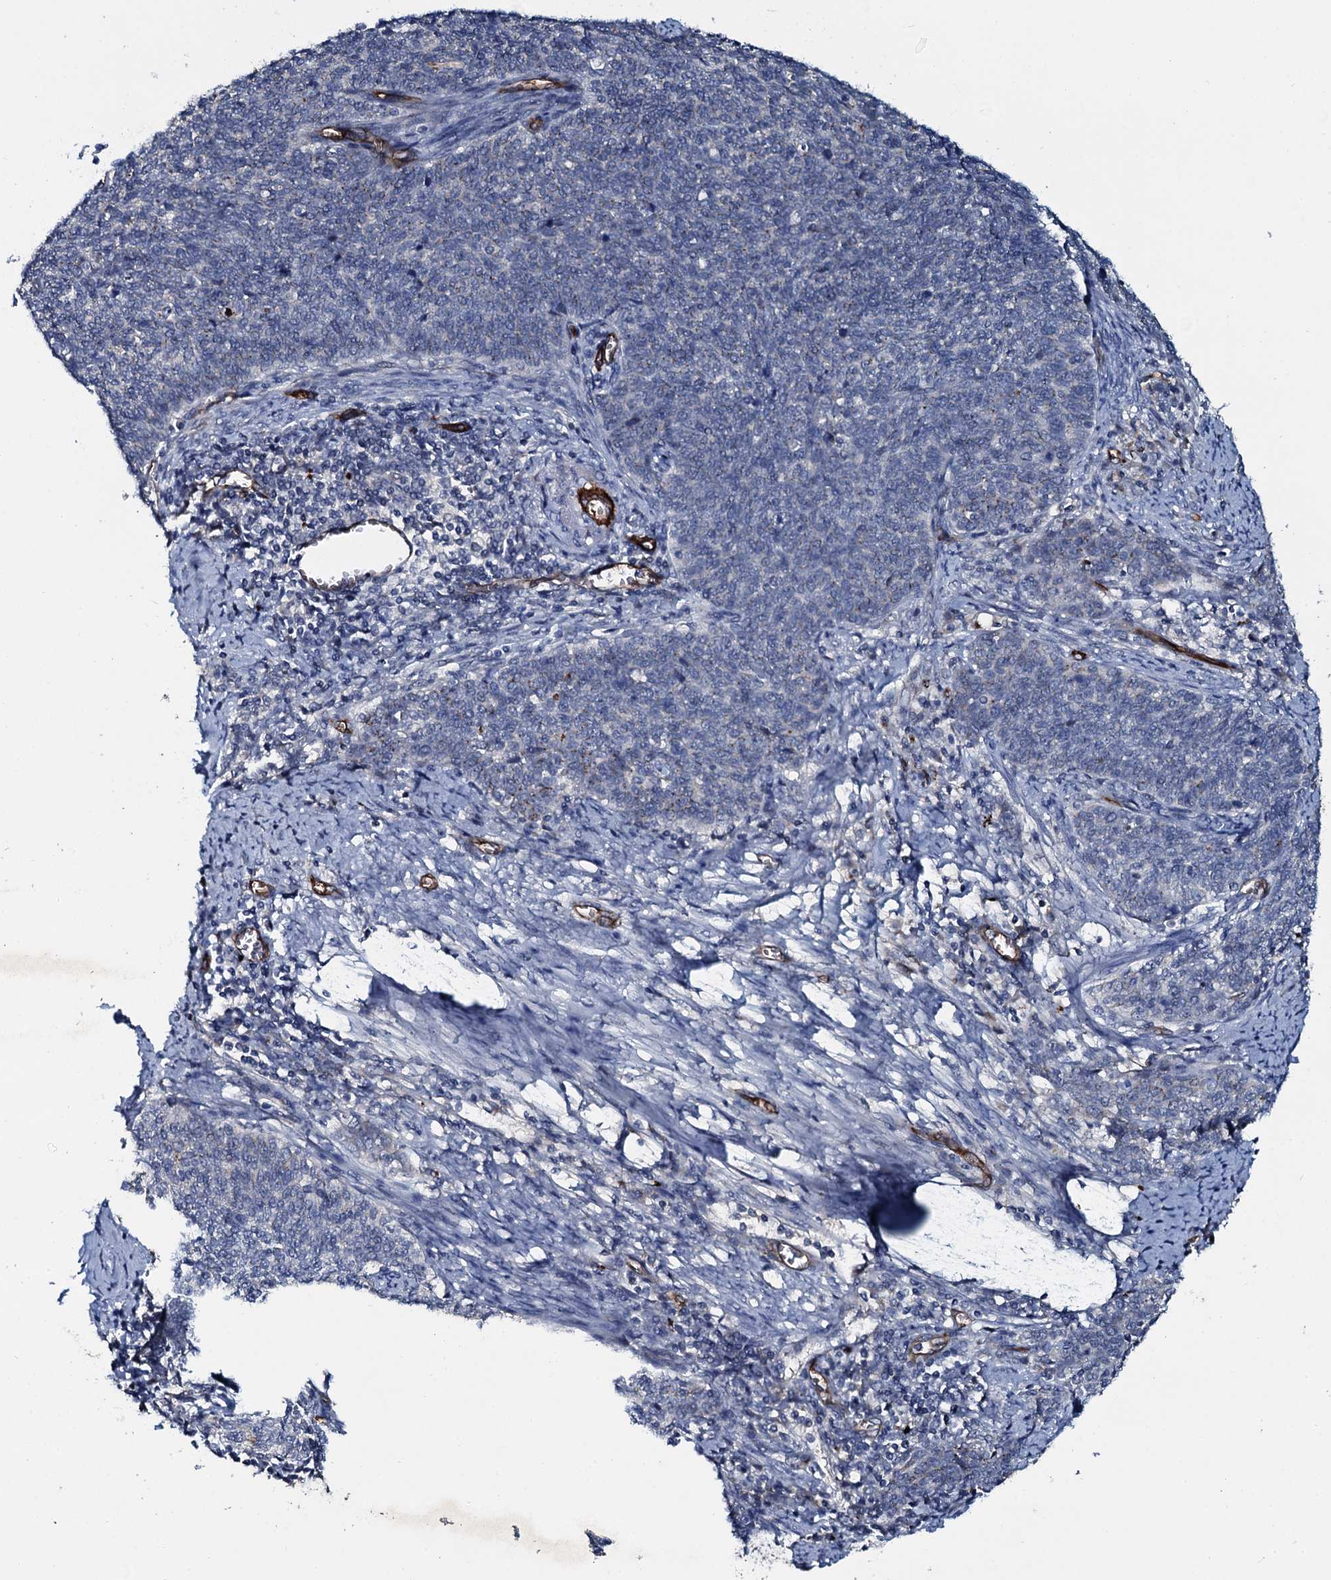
{"staining": {"intensity": "negative", "quantity": "none", "location": "none"}, "tissue": "cervical cancer", "cell_type": "Tumor cells", "image_type": "cancer", "snomed": [{"axis": "morphology", "description": "Squamous cell carcinoma, NOS"}, {"axis": "topography", "description": "Cervix"}], "caption": "Protein analysis of squamous cell carcinoma (cervical) demonstrates no significant staining in tumor cells.", "gene": "CLEC14A", "patient": {"sex": "female", "age": 39}}